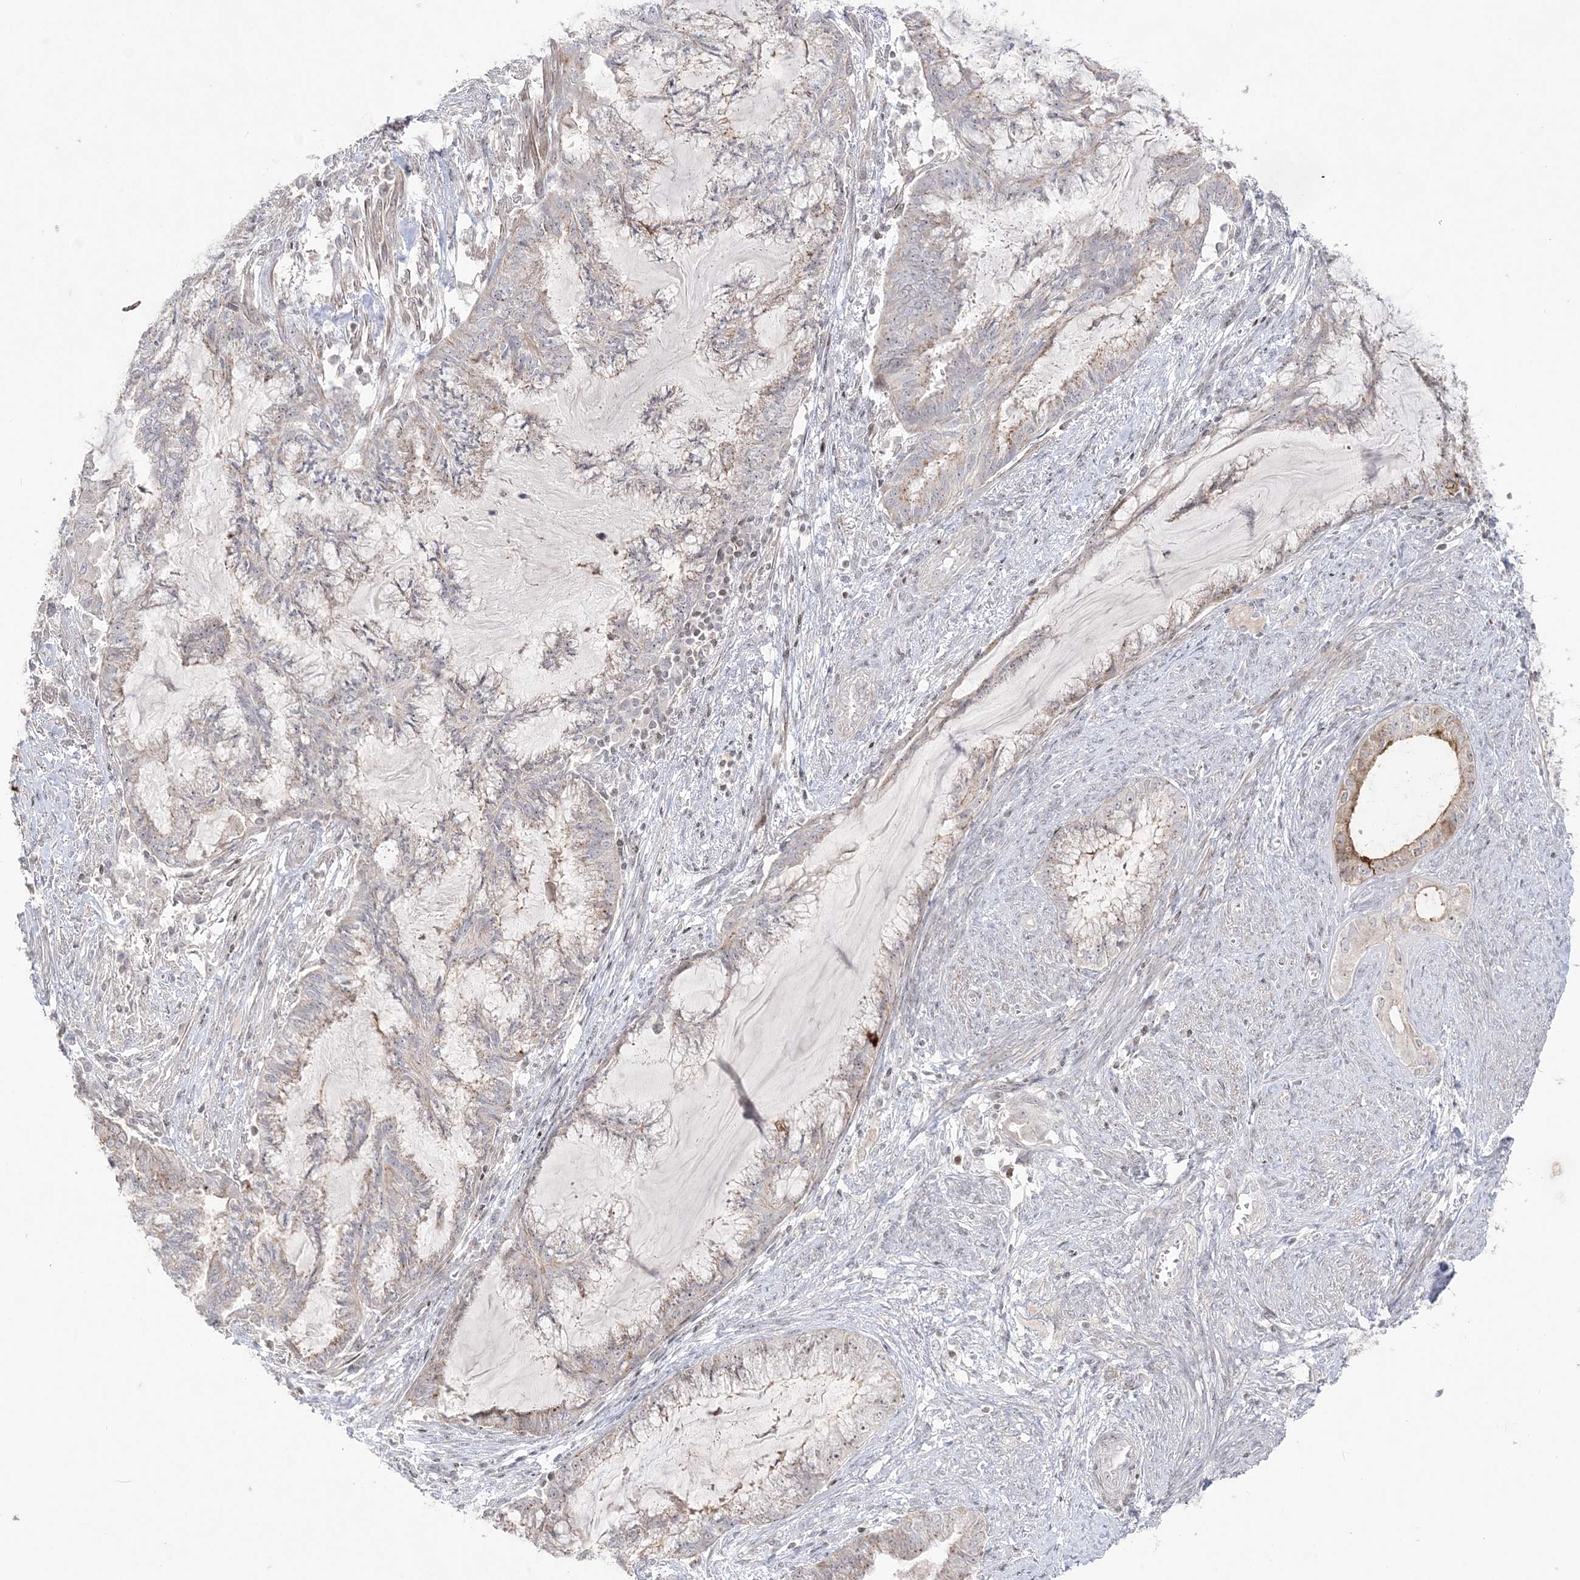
{"staining": {"intensity": "moderate", "quantity": "<25%", "location": "cytoplasmic/membranous"}, "tissue": "endometrial cancer", "cell_type": "Tumor cells", "image_type": "cancer", "snomed": [{"axis": "morphology", "description": "Adenocarcinoma, NOS"}, {"axis": "topography", "description": "Endometrium"}], "caption": "Protein positivity by immunohistochemistry (IHC) reveals moderate cytoplasmic/membranous staining in about <25% of tumor cells in endometrial cancer (adenocarcinoma).", "gene": "SH3BP4", "patient": {"sex": "female", "age": 86}}